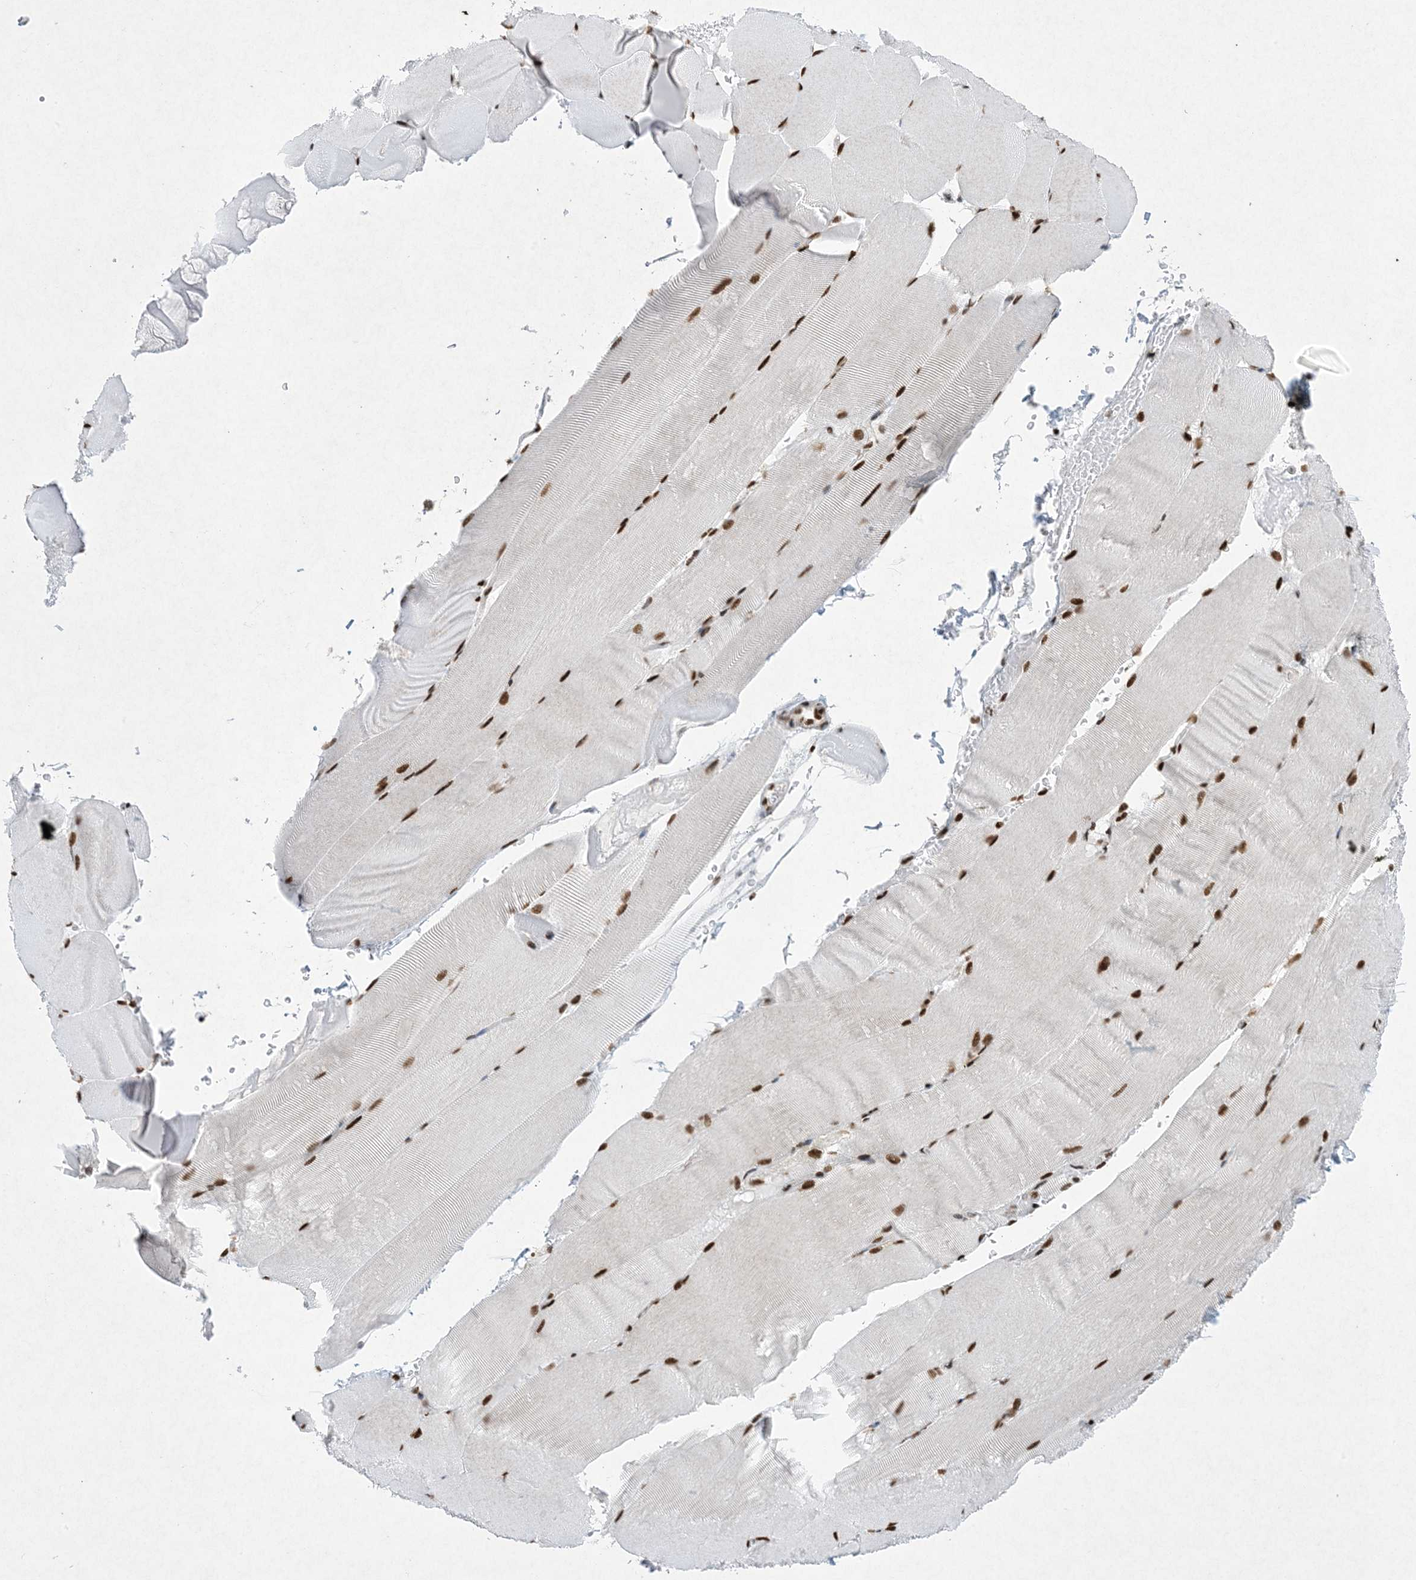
{"staining": {"intensity": "strong", "quantity": ">75%", "location": "nuclear"}, "tissue": "skeletal muscle", "cell_type": "Myocytes", "image_type": "normal", "snomed": [{"axis": "morphology", "description": "Normal tissue, NOS"}, {"axis": "topography", "description": "Skeletal muscle"}, {"axis": "topography", "description": "Parathyroid gland"}], "caption": "Human skeletal muscle stained for a protein (brown) reveals strong nuclear positive positivity in approximately >75% of myocytes.", "gene": "PKNOX2", "patient": {"sex": "female", "age": 37}}